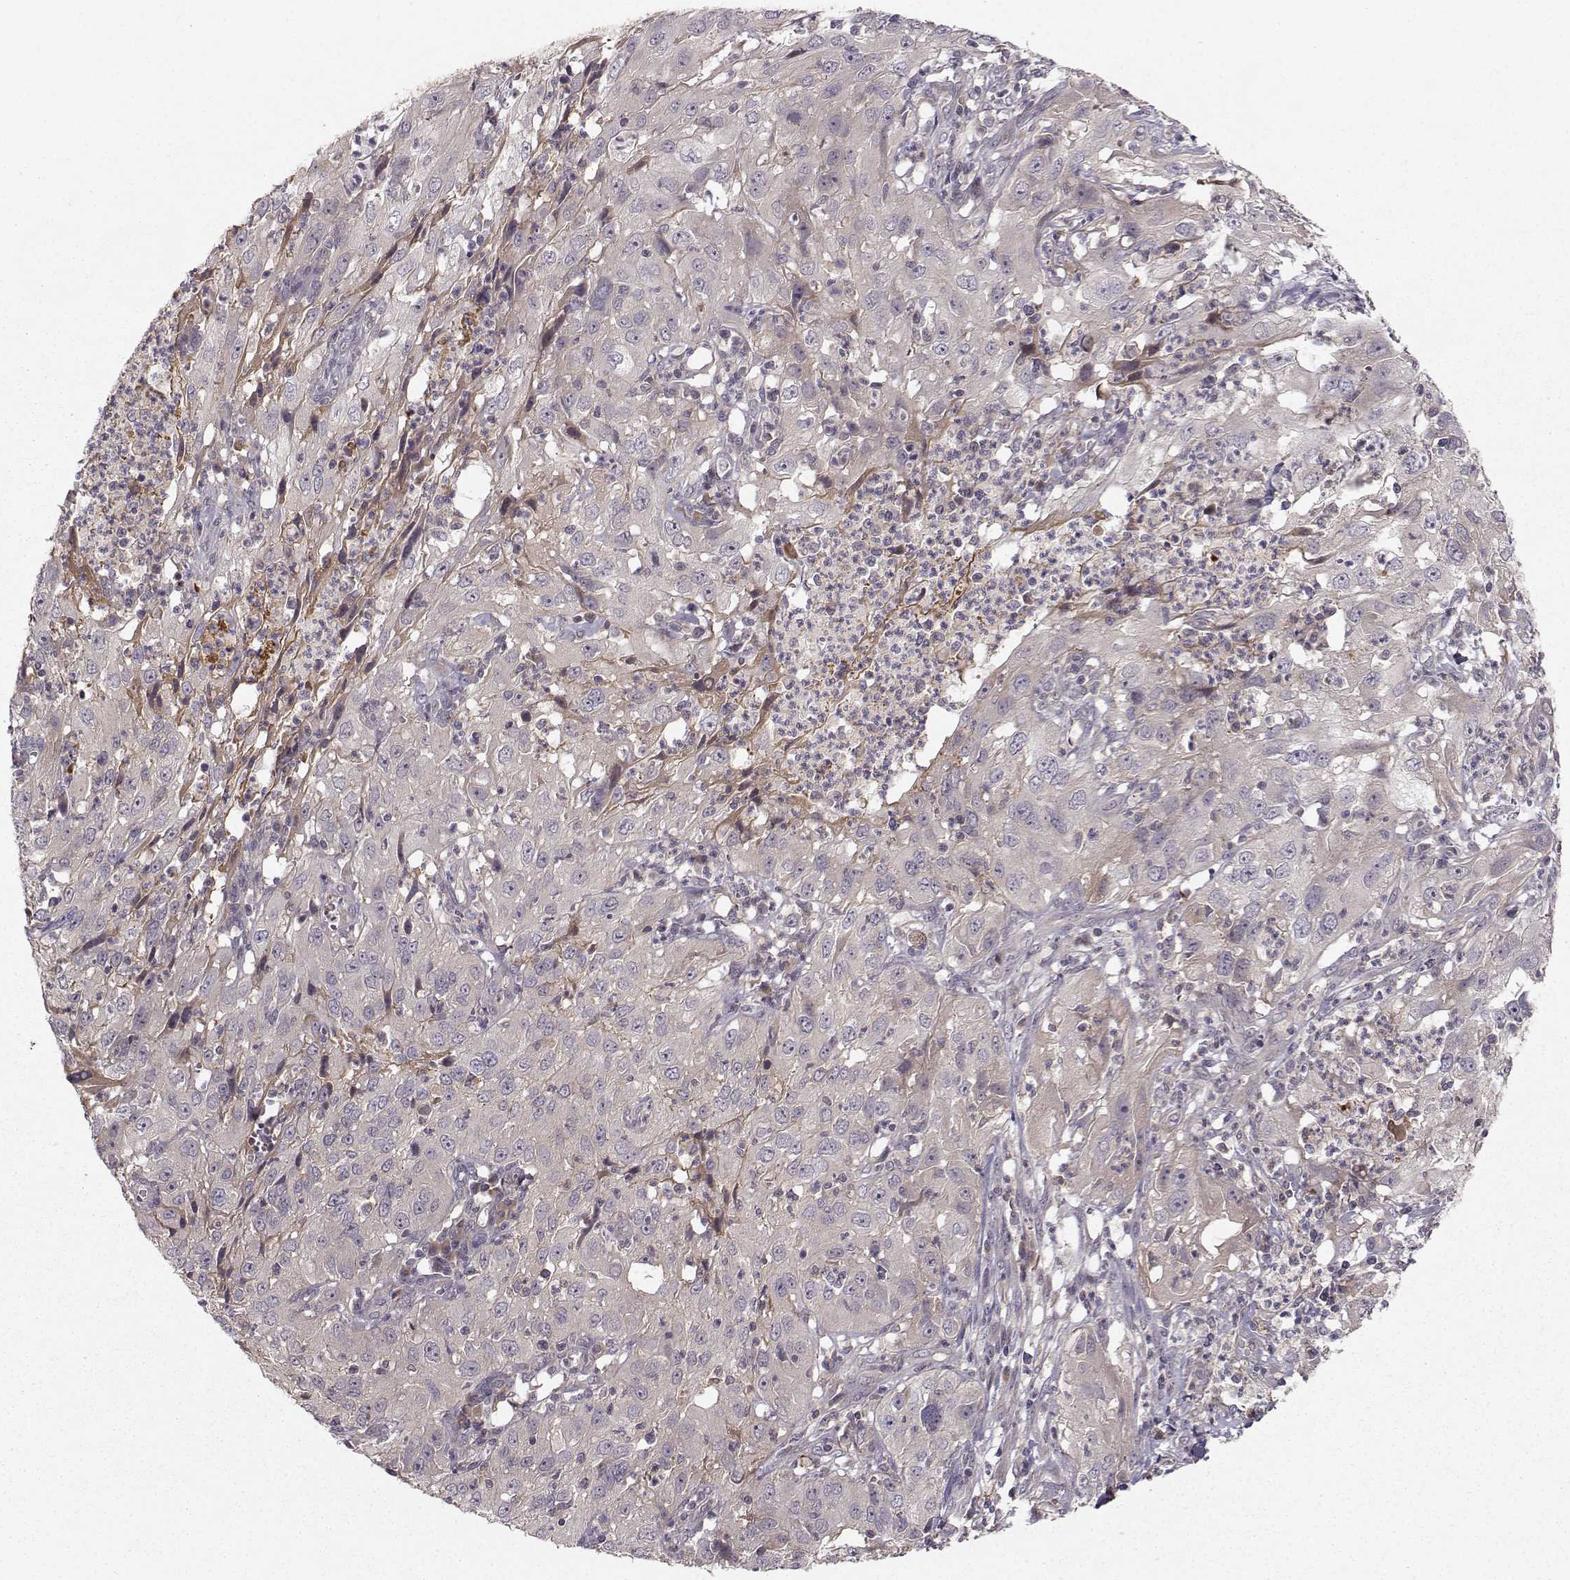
{"staining": {"intensity": "negative", "quantity": "none", "location": "none"}, "tissue": "cervical cancer", "cell_type": "Tumor cells", "image_type": "cancer", "snomed": [{"axis": "morphology", "description": "Squamous cell carcinoma, NOS"}, {"axis": "topography", "description": "Cervix"}], "caption": "IHC of human squamous cell carcinoma (cervical) reveals no positivity in tumor cells.", "gene": "WNT6", "patient": {"sex": "female", "age": 32}}